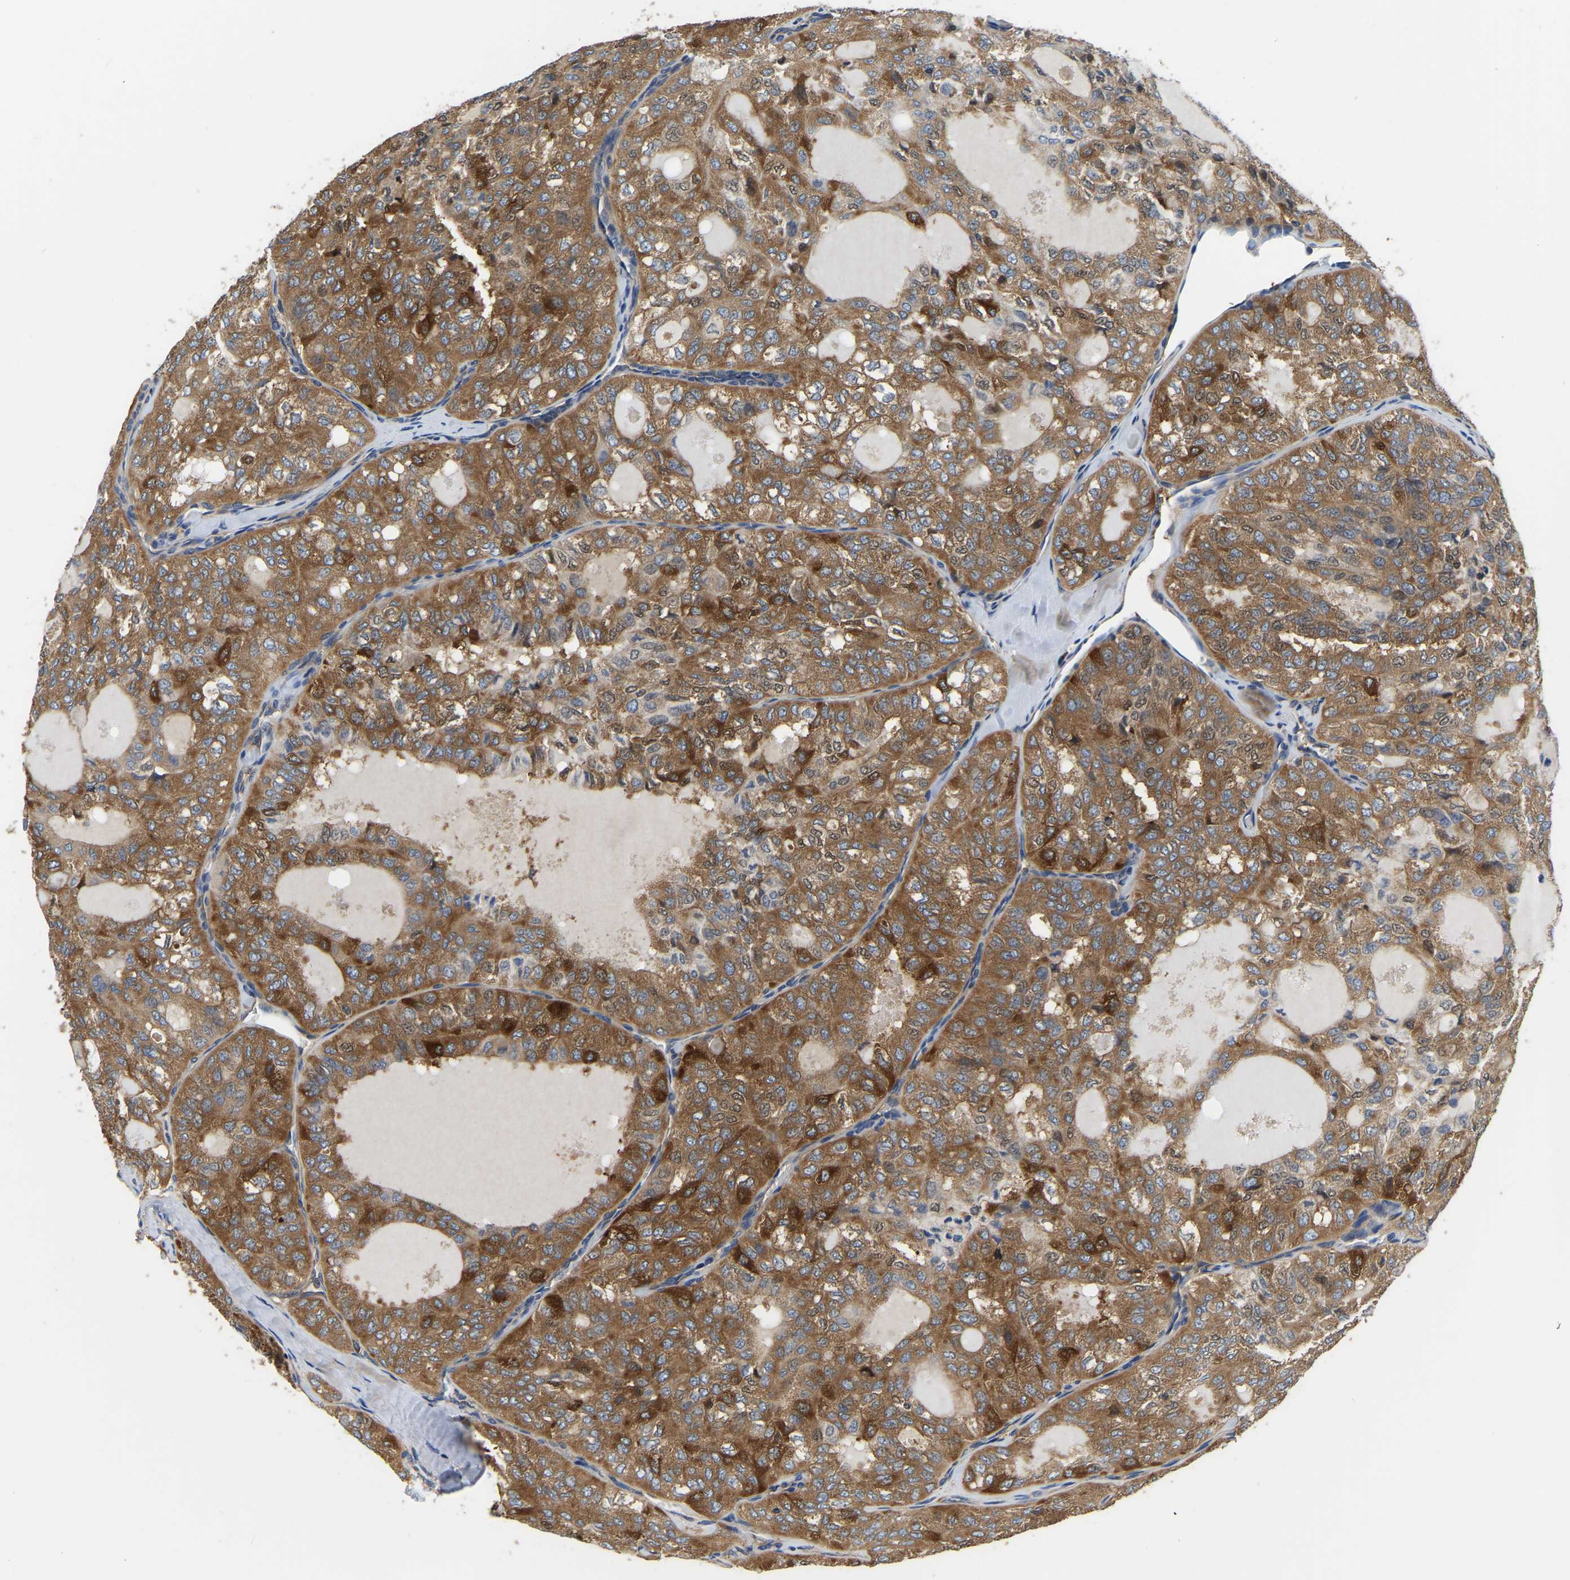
{"staining": {"intensity": "moderate", "quantity": ">75%", "location": "cytoplasmic/membranous"}, "tissue": "thyroid cancer", "cell_type": "Tumor cells", "image_type": "cancer", "snomed": [{"axis": "morphology", "description": "Follicular adenoma carcinoma, NOS"}, {"axis": "topography", "description": "Thyroid gland"}], "caption": "Tumor cells demonstrate moderate cytoplasmic/membranous positivity in about >75% of cells in thyroid cancer.", "gene": "GARS1", "patient": {"sex": "male", "age": 75}}